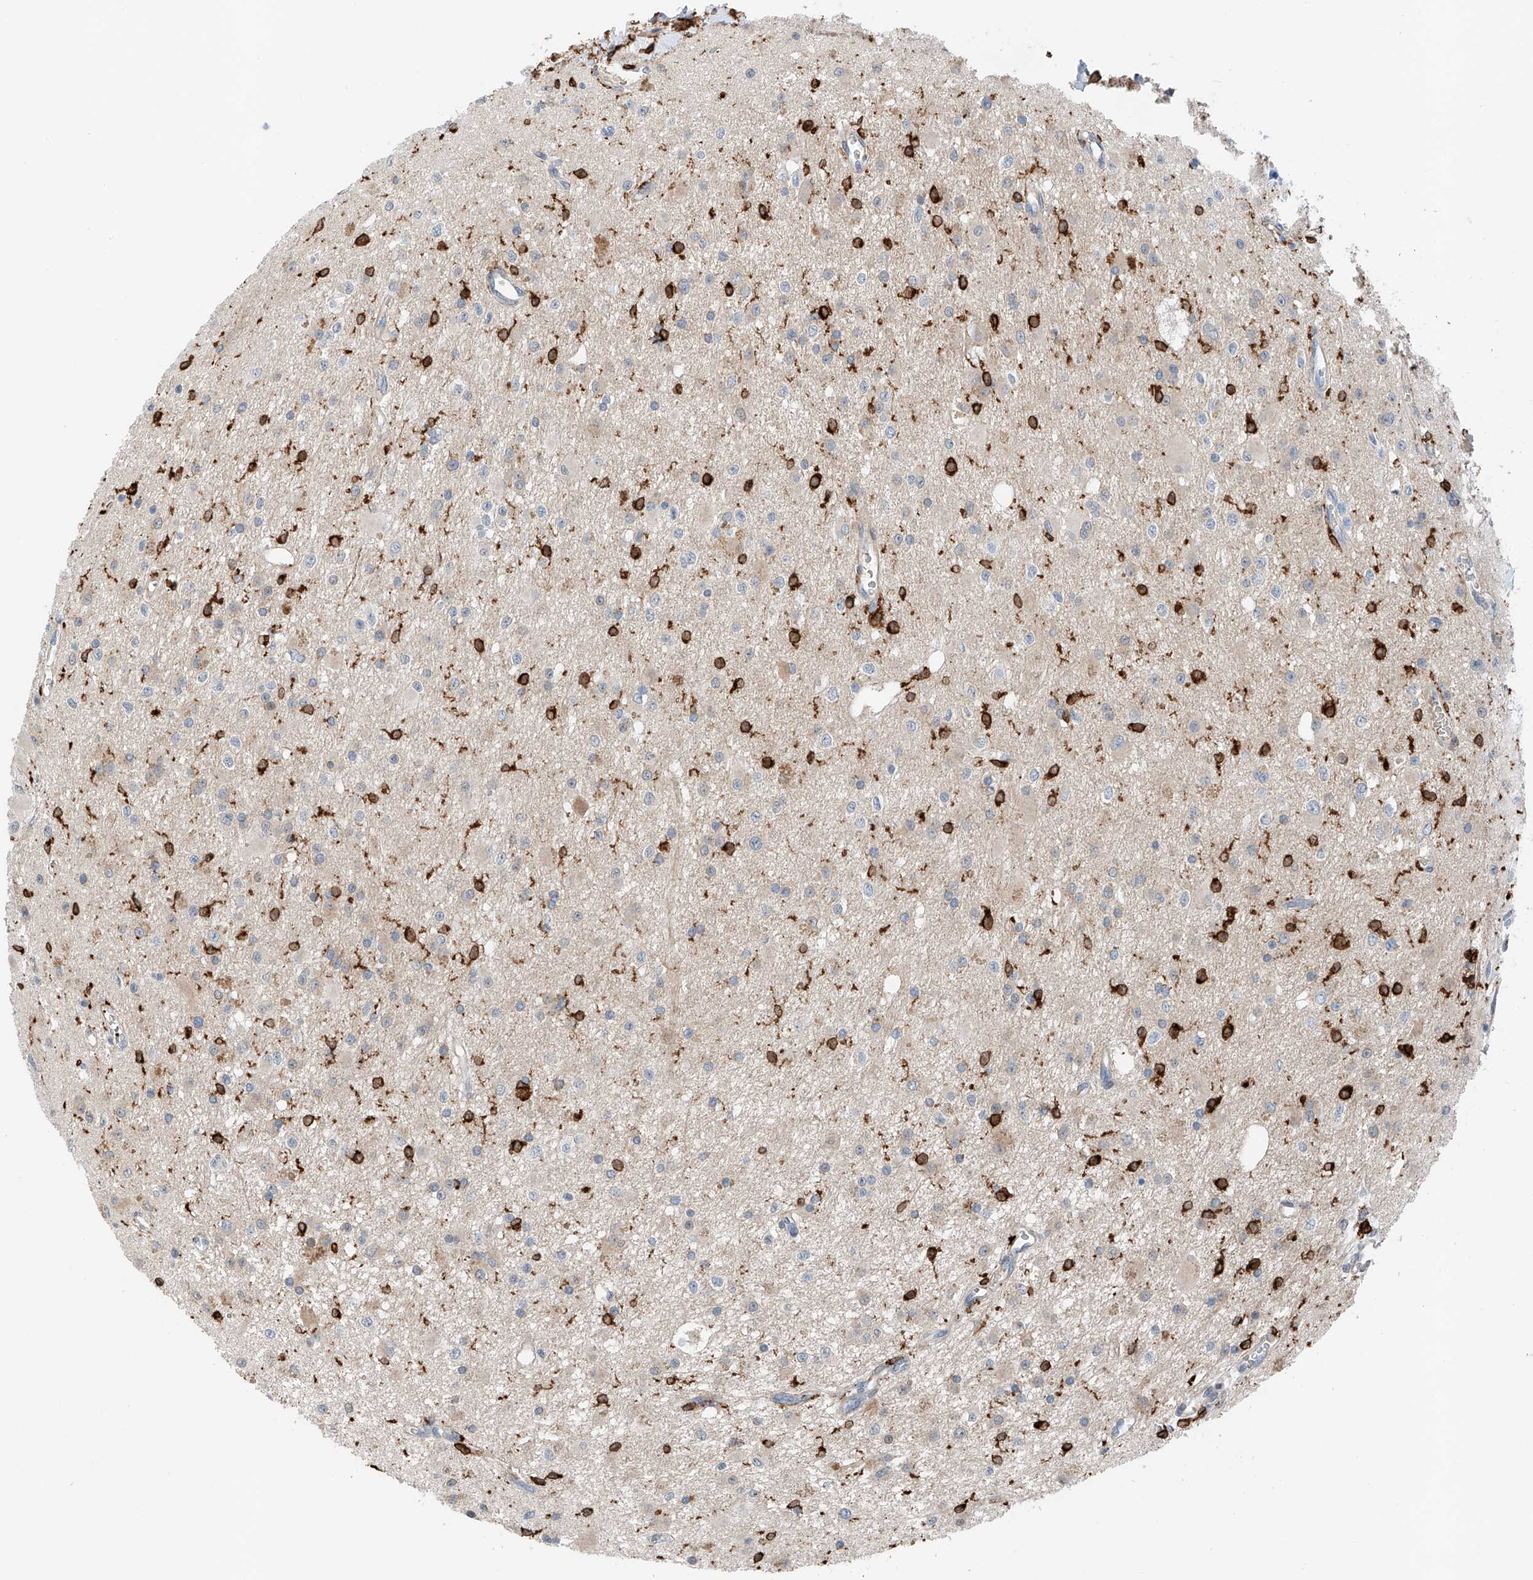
{"staining": {"intensity": "negative", "quantity": "none", "location": "none"}, "tissue": "glioma", "cell_type": "Tumor cells", "image_type": "cancer", "snomed": [{"axis": "morphology", "description": "Glioma, malignant, High grade"}, {"axis": "topography", "description": "Brain"}], "caption": "A high-resolution micrograph shows IHC staining of glioma, which reveals no significant expression in tumor cells. The staining is performed using DAB (3,3'-diaminobenzidine) brown chromogen with nuclei counter-stained in using hematoxylin.", "gene": "TBXAS1", "patient": {"sex": "male", "age": 34}}